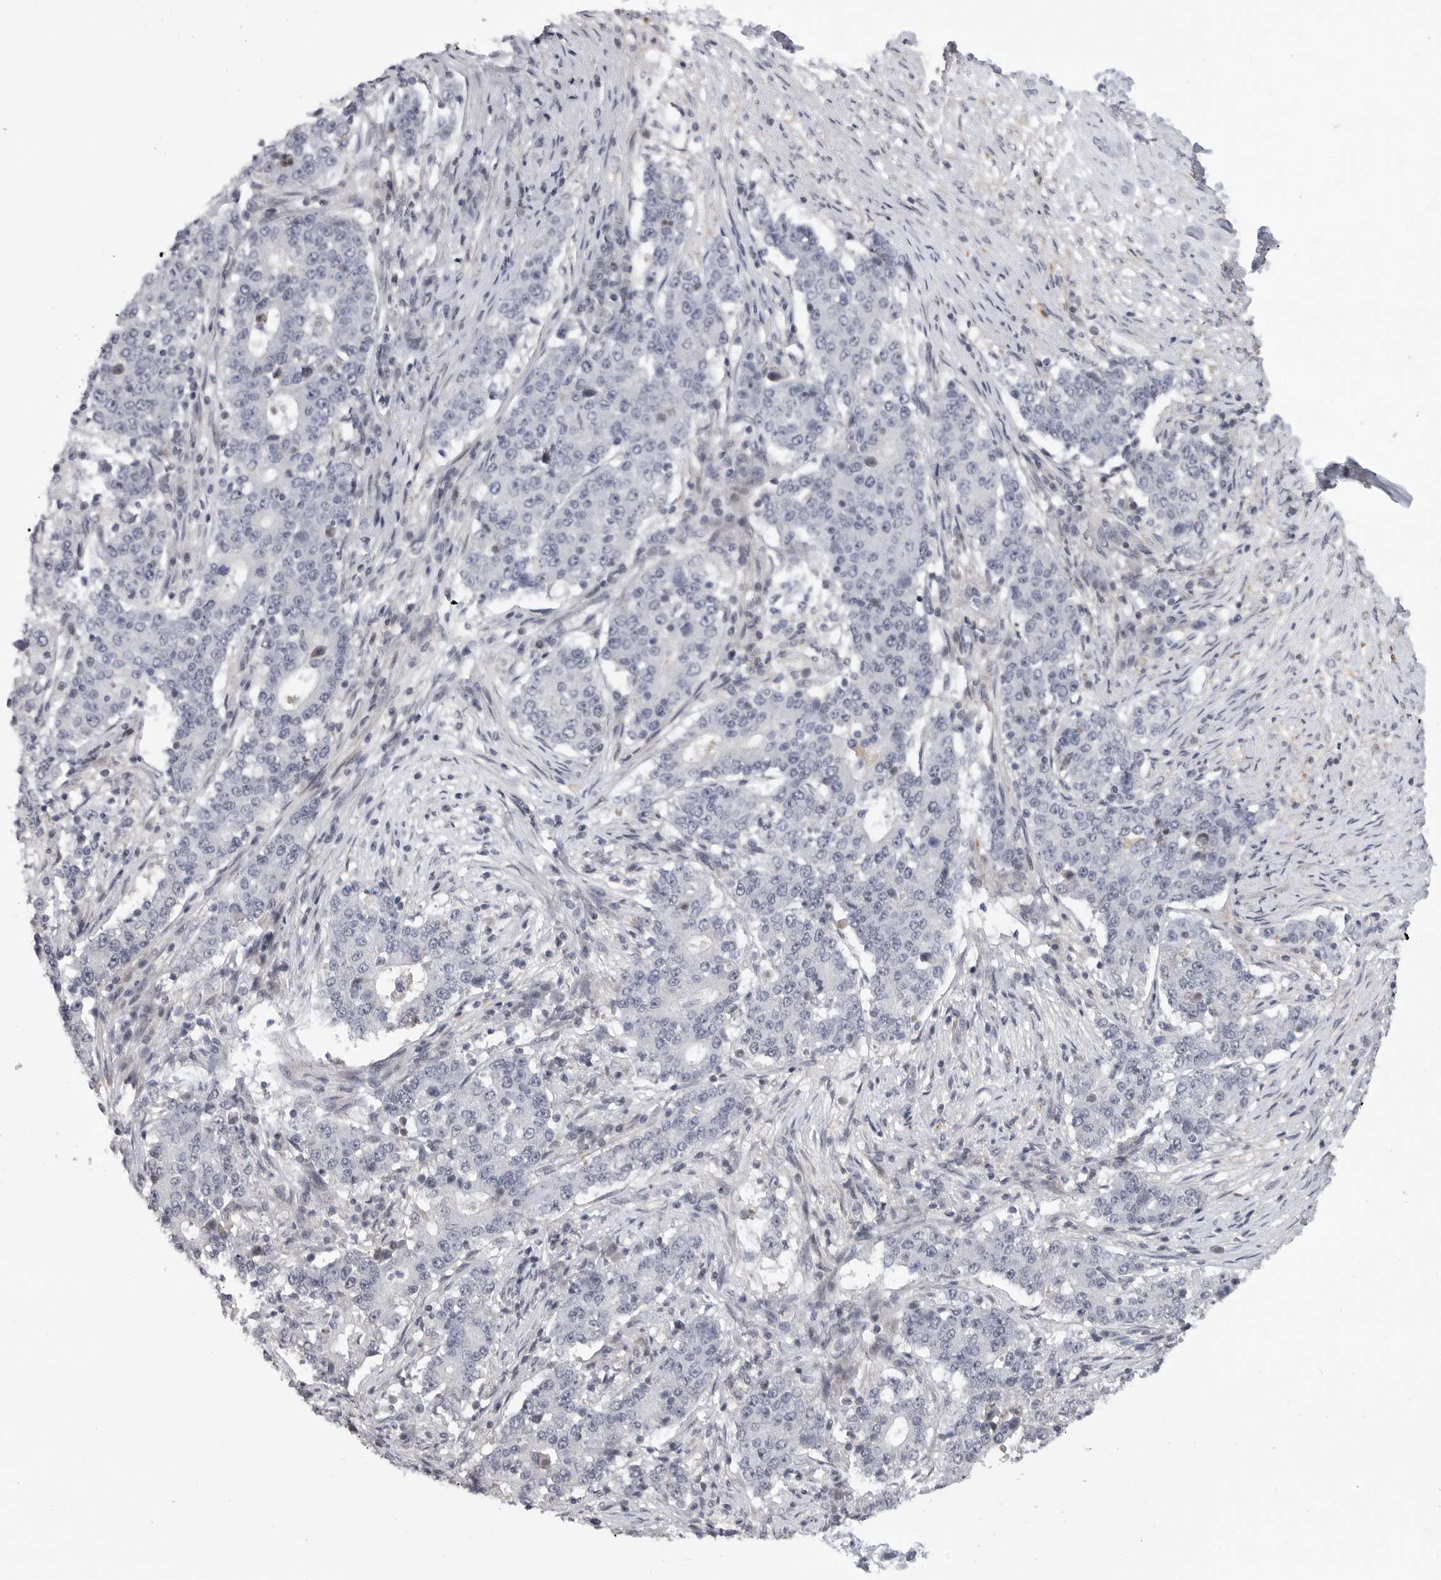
{"staining": {"intensity": "negative", "quantity": "none", "location": "none"}, "tissue": "stomach cancer", "cell_type": "Tumor cells", "image_type": "cancer", "snomed": [{"axis": "morphology", "description": "Adenocarcinoma, NOS"}, {"axis": "topography", "description": "Stomach"}], "caption": "This is an IHC image of human stomach cancer (adenocarcinoma). There is no expression in tumor cells.", "gene": "FBXO43", "patient": {"sex": "male", "age": 59}}